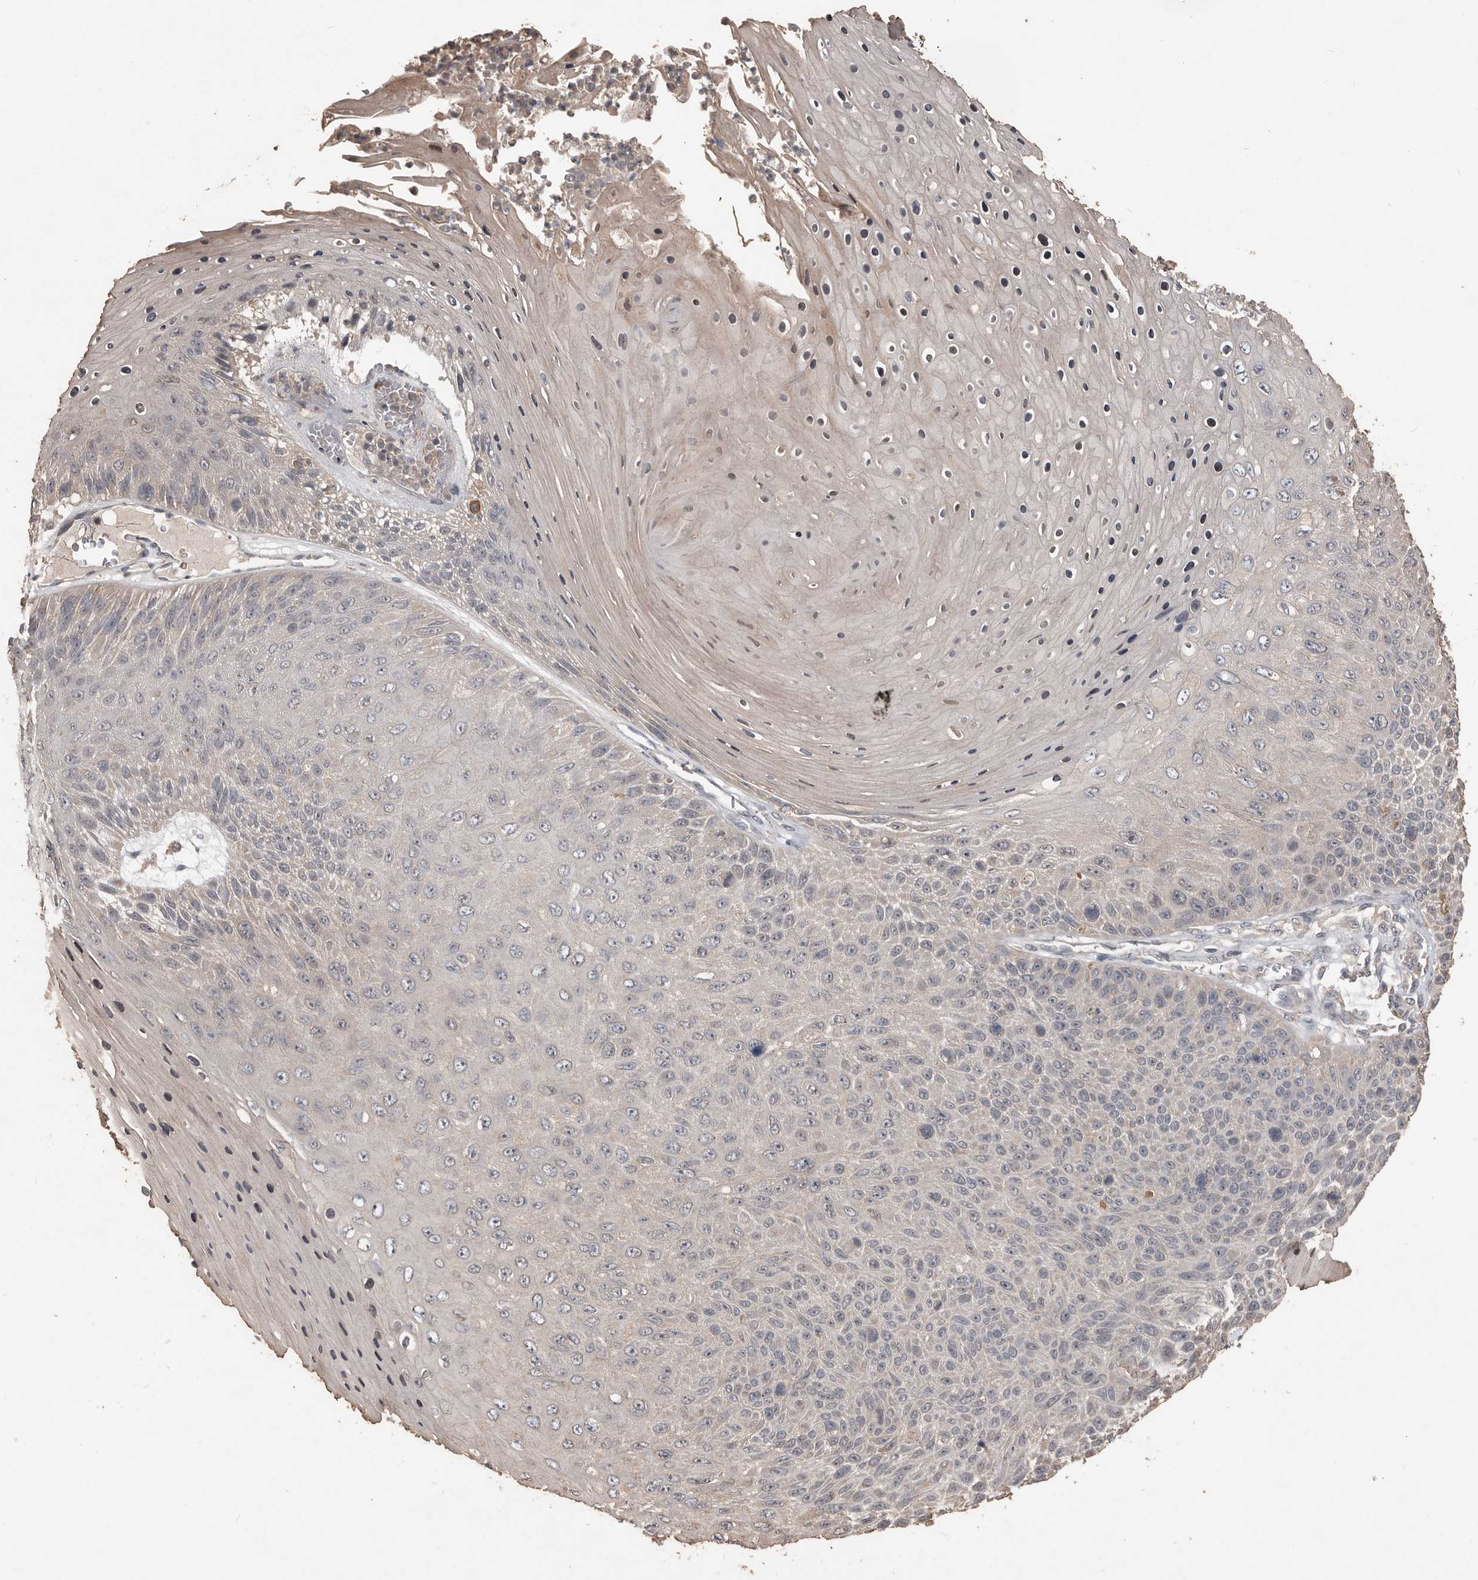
{"staining": {"intensity": "negative", "quantity": "none", "location": "none"}, "tissue": "skin cancer", "cell_type": "Tumor cells", "image_type": "cancer", "snomed": [{"axis": "morphology", "description": "Squamous cell carcinoma, NOS"}, {"axis": "topography", "description": "Skin"}], "caption": "This is a photomicrograph of IHC staining of skin cancer (squamous cell carcinoma), which shows no expression in tumor cells. (DAB immunohistochemistry visualized using brightfield microscopy, high magnification).", "gene": "BAMBI", "patient": {"sex": "female", "age": 88}}